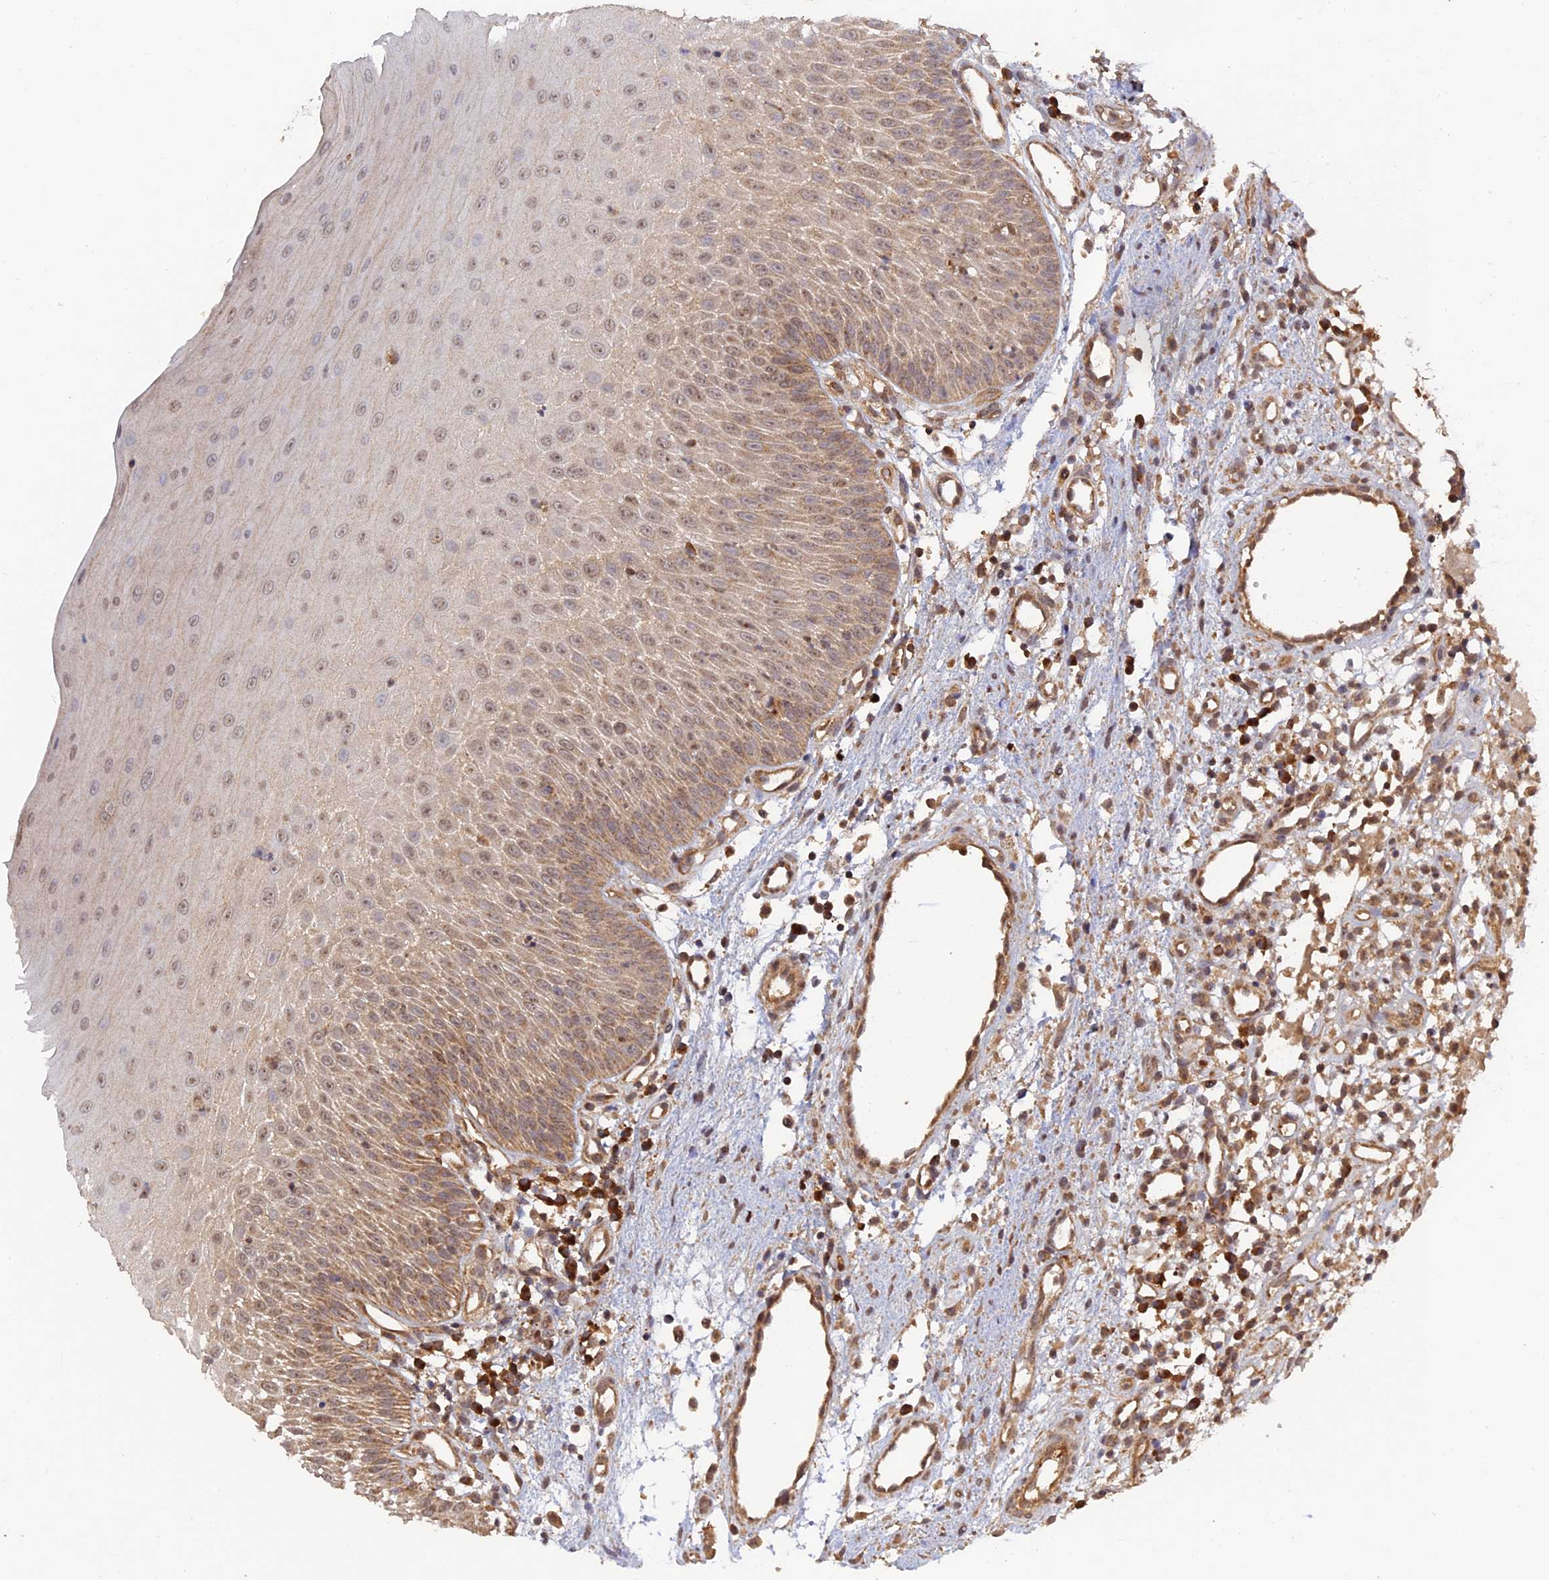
{"staining": {"intensity": "weak", "quantity": ">75%", "location": "cytoplasmic/membranous"}, "tissue": "oral mucosa", "cell_type": "Squamous epithelial cells", "image_type": "normal", "snomed": [{"axis": "morphology", "description": "Normal tissue, NOS"}, {"axis": "topography", "description": "Oral tissue"}], "caption": "The micrograph exhibits a brown stain indicating the presence of a protein in the cytoplasmic/membranous of squamous epithelial cells in oral mucosa.", "gene": "RAB15", "patient": {"sex": "female", "age": 13}}